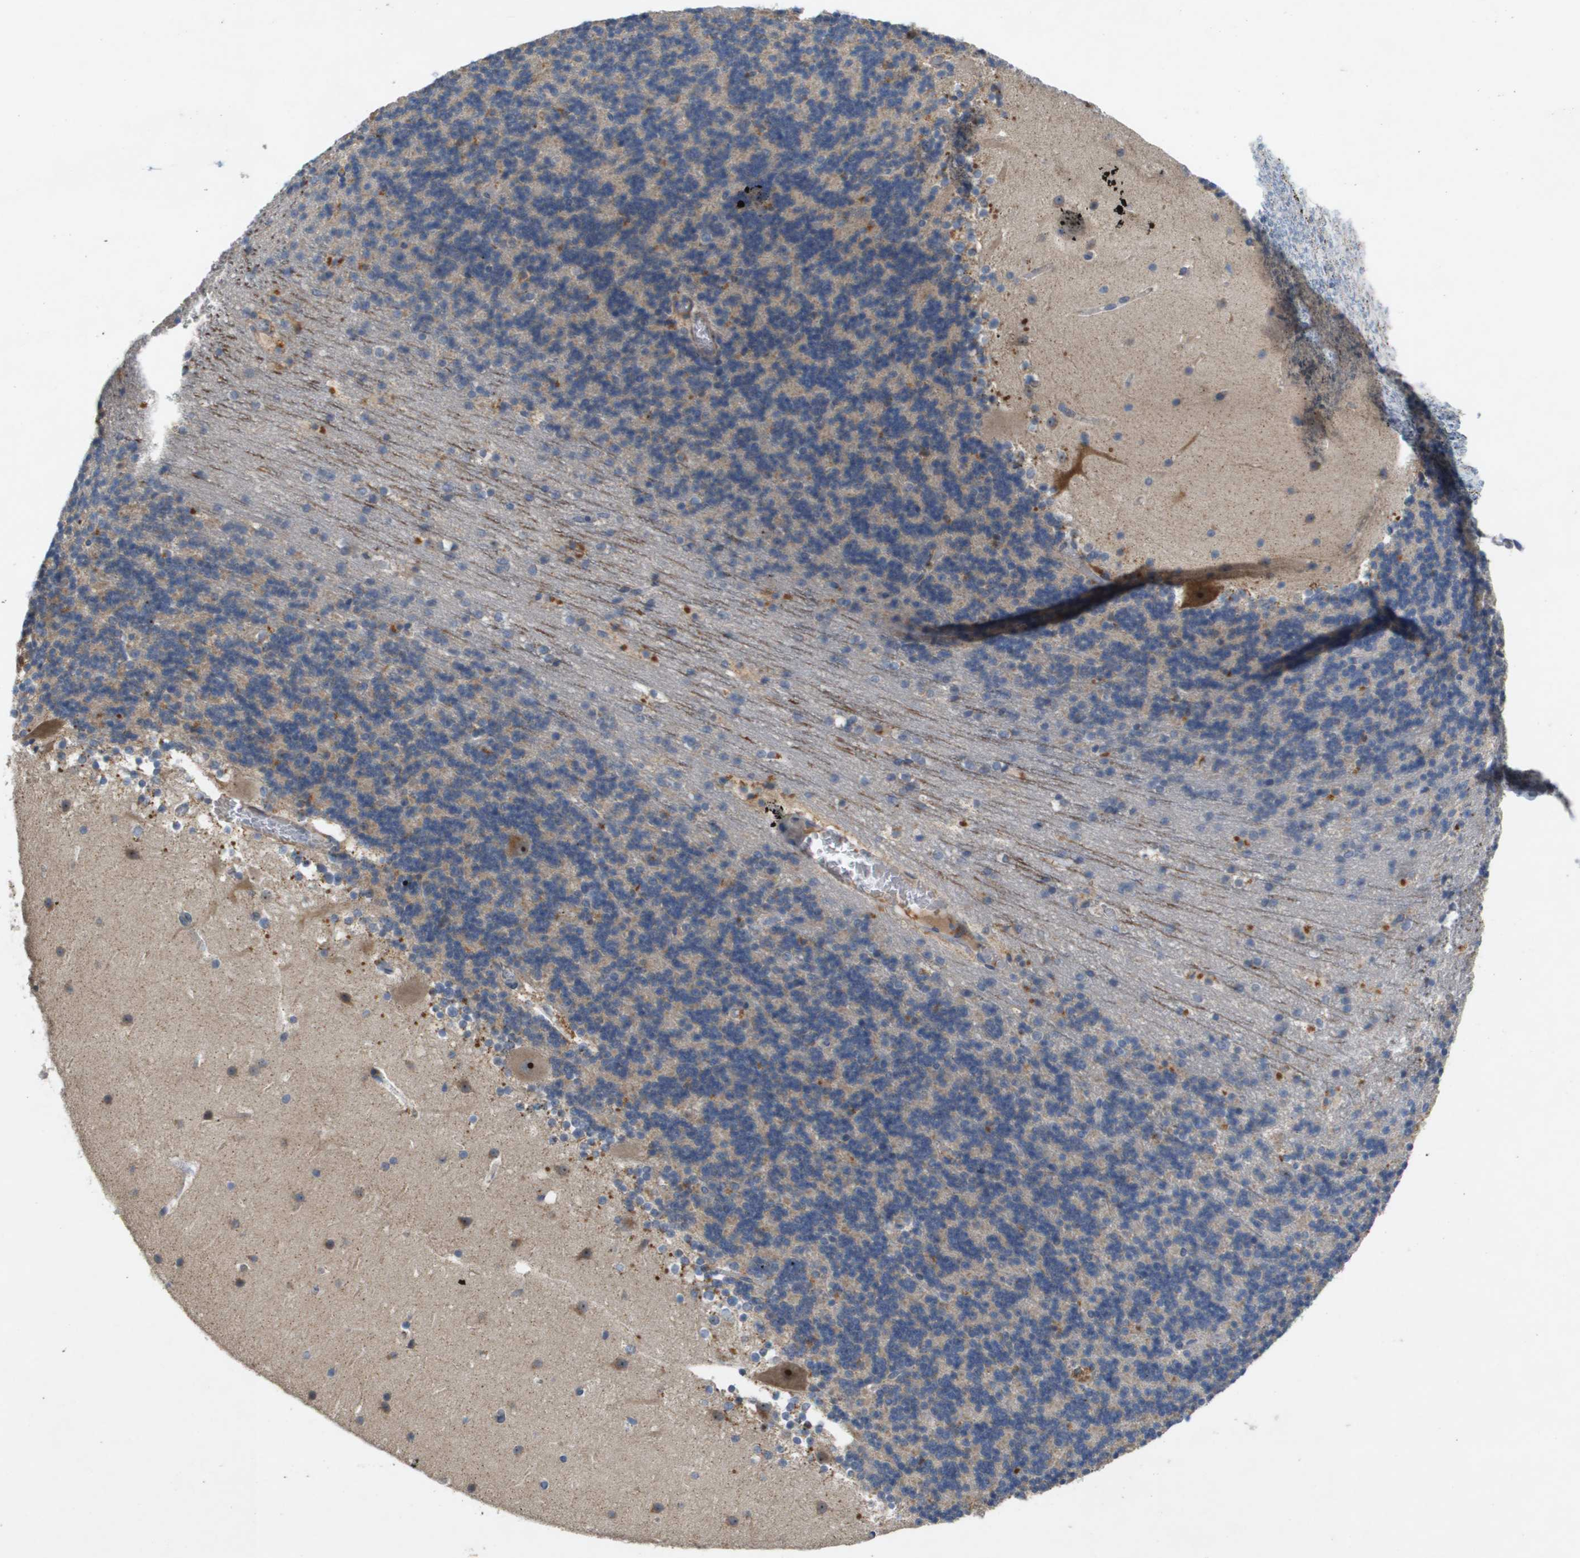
{"staining": {"intensity": "weak", "quantity": "<25%", "location": "cytoplasmic/membranous"}, "tissue": "cerebellum", "cell_type": "Cells in granular layer", "image_type": "normal", "snomed": [{"axis": "morphology", "description": "Normal tissue, NOS"}, {"axis": "topography", "description": "Cerebellum"}], "caption": "Photomicrograph shows no significant protein staining in cells in granular layer of unremarkable cerebellum. (DAB (3,3'-diaminobenzidine) immunohistochemistry (IHC) visualized using brightfield microscopy, high magnification).", "gene": "B3GNT5", "patient": {"sex": "male", "age": 45}}